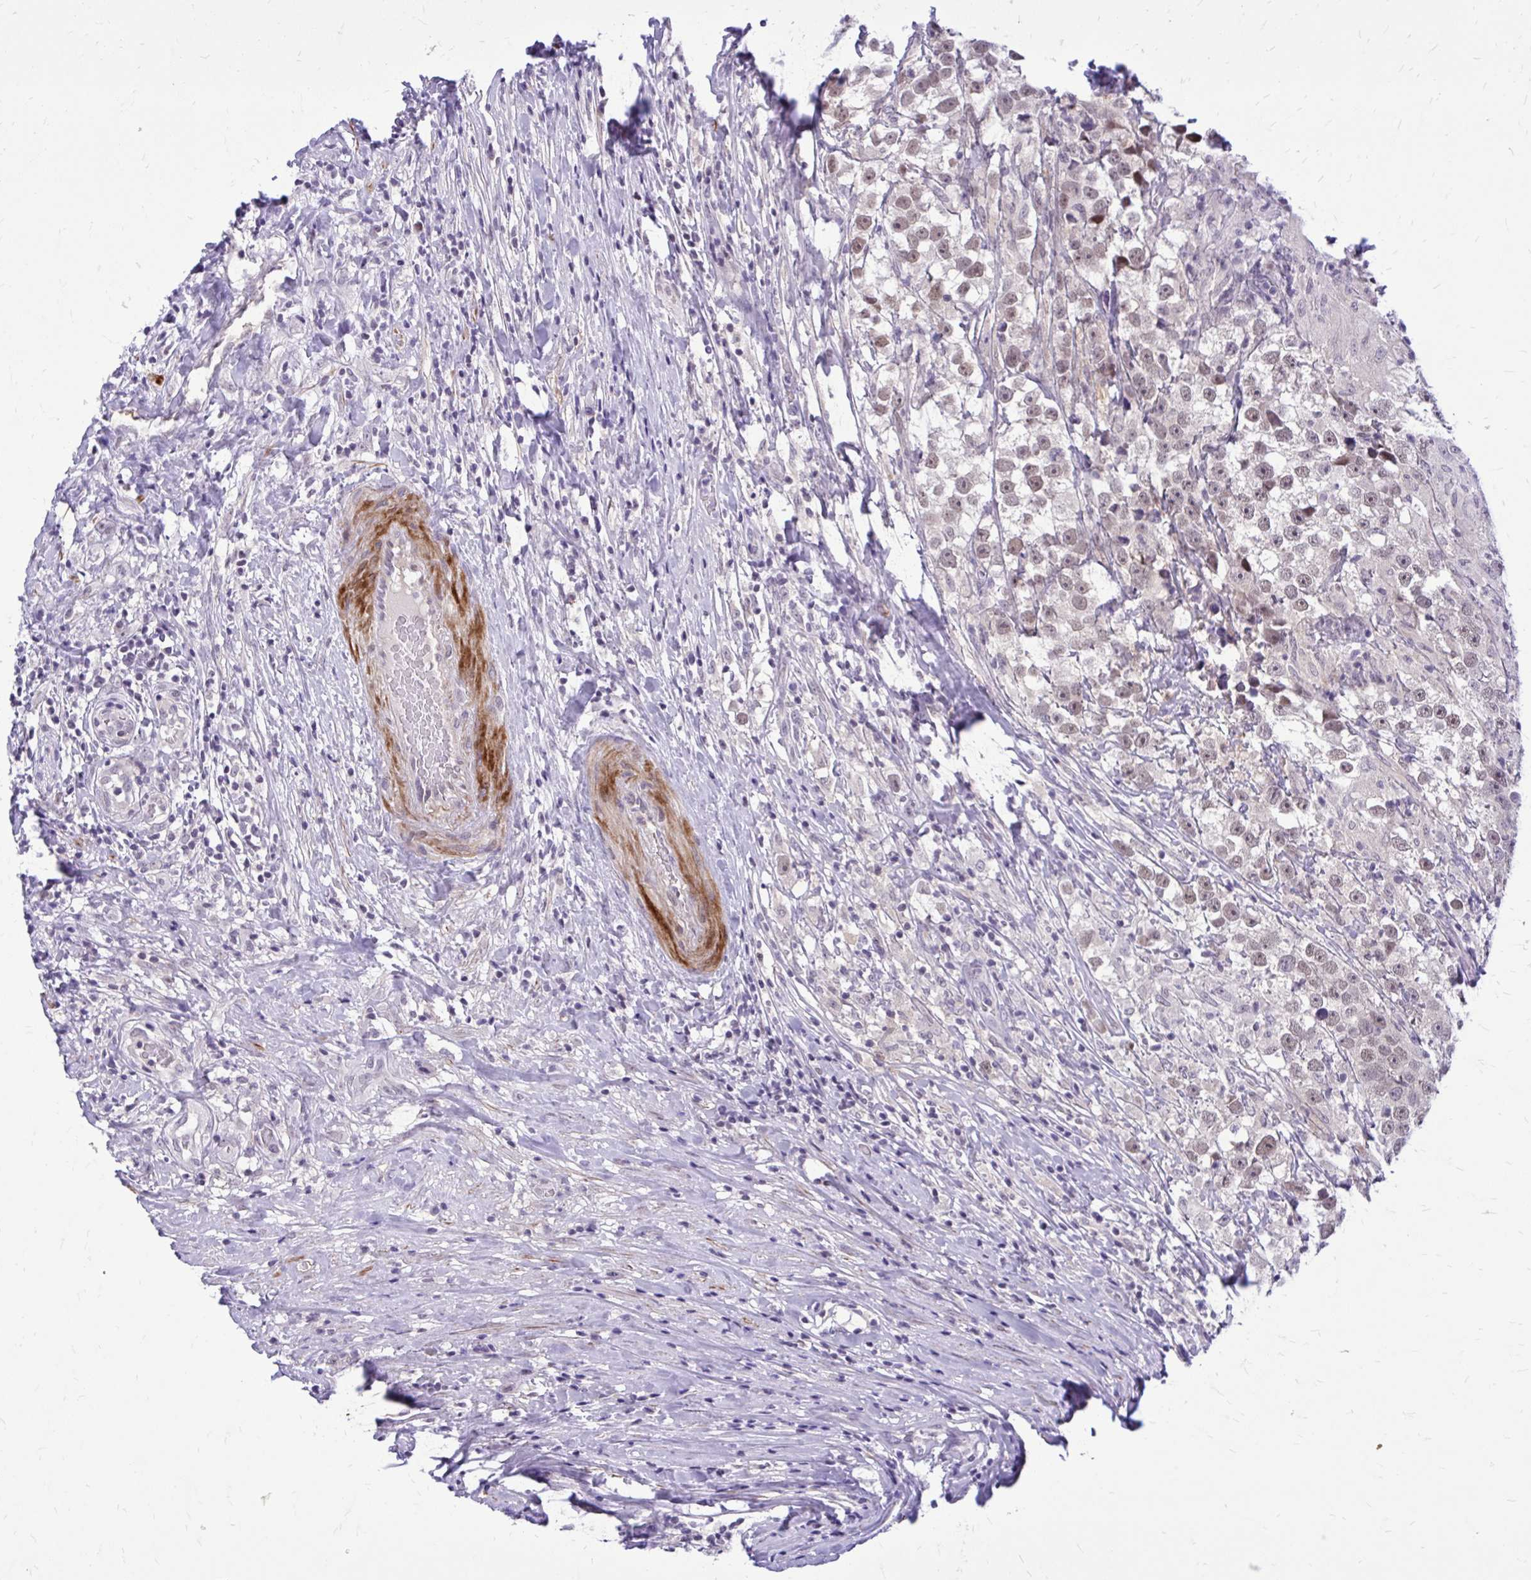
{"staining": {"intensity": "weak", "quantity": ">75%", "location": "nuclear"}, "tissue": "testis cancer", "cell_type": "Tumor cells", "image_type": "cancer", "snomed": [{"axis": "morphology", "description": "Seminoma, NOS"}, {"axis": "topography", "description": "Testis"}], "caption": "Brown immunohistochemical staining in human testis cancer shows weak nuclear positivity in approximately >75% of tumor cells.", "gene": "ZBTB25", "patient": {"sex": "male", "age": 46}}